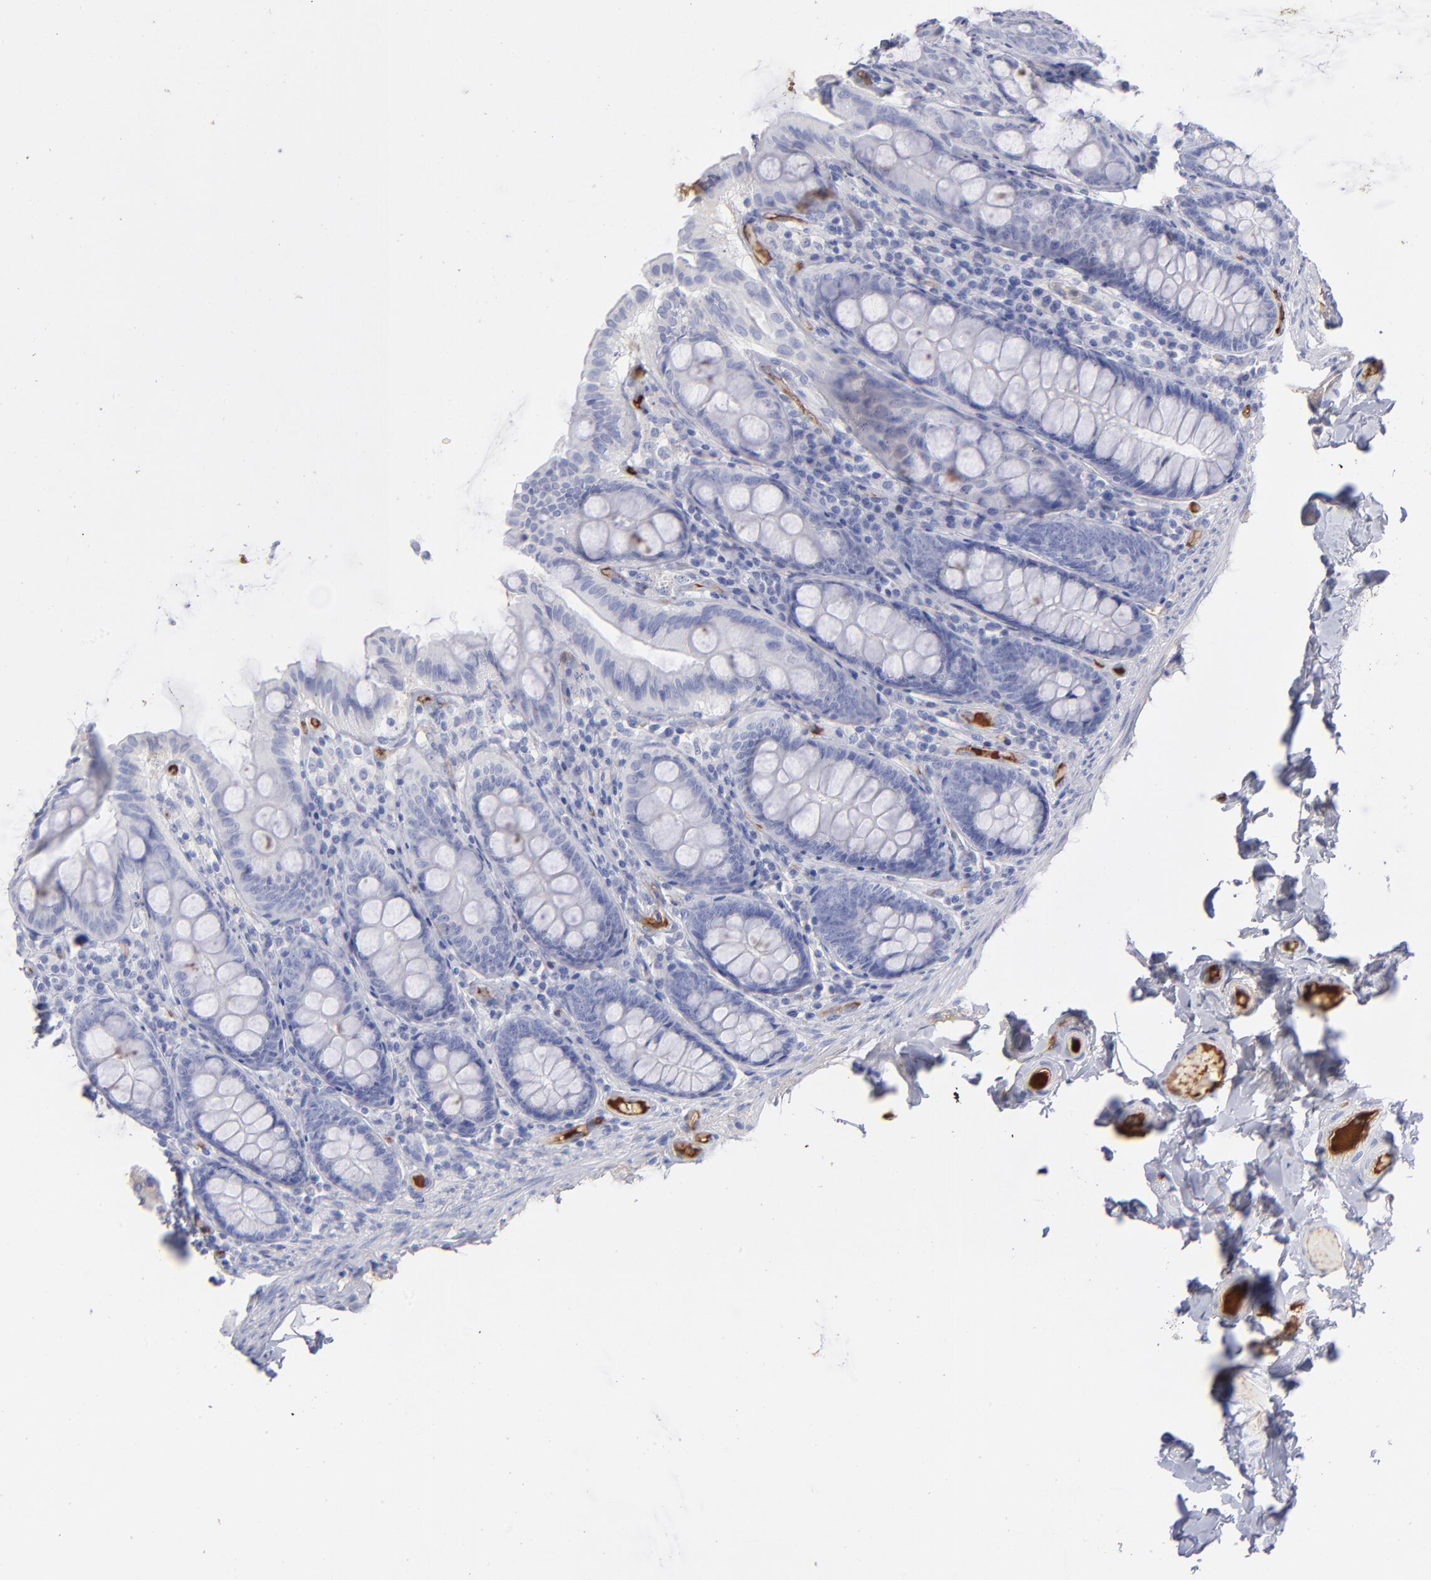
{"staining": {"intensity": "negative", "quantity": "none", "location": "none"}, "tissue": "colon", "cell_type": "Endothelial cells", "image_type": "normal", "snomed": [{"axis": "morphology", "description": "Normal tissue, NOS"}, {"axis": "topography", "description": "Colon"}], "caption": "This is an immunohistochemistry photomicrograph of unremarkable human colon. There is no expression in endothelial cells.", "gene": "HP", "patient": {"sex": "female", "age": 61}}